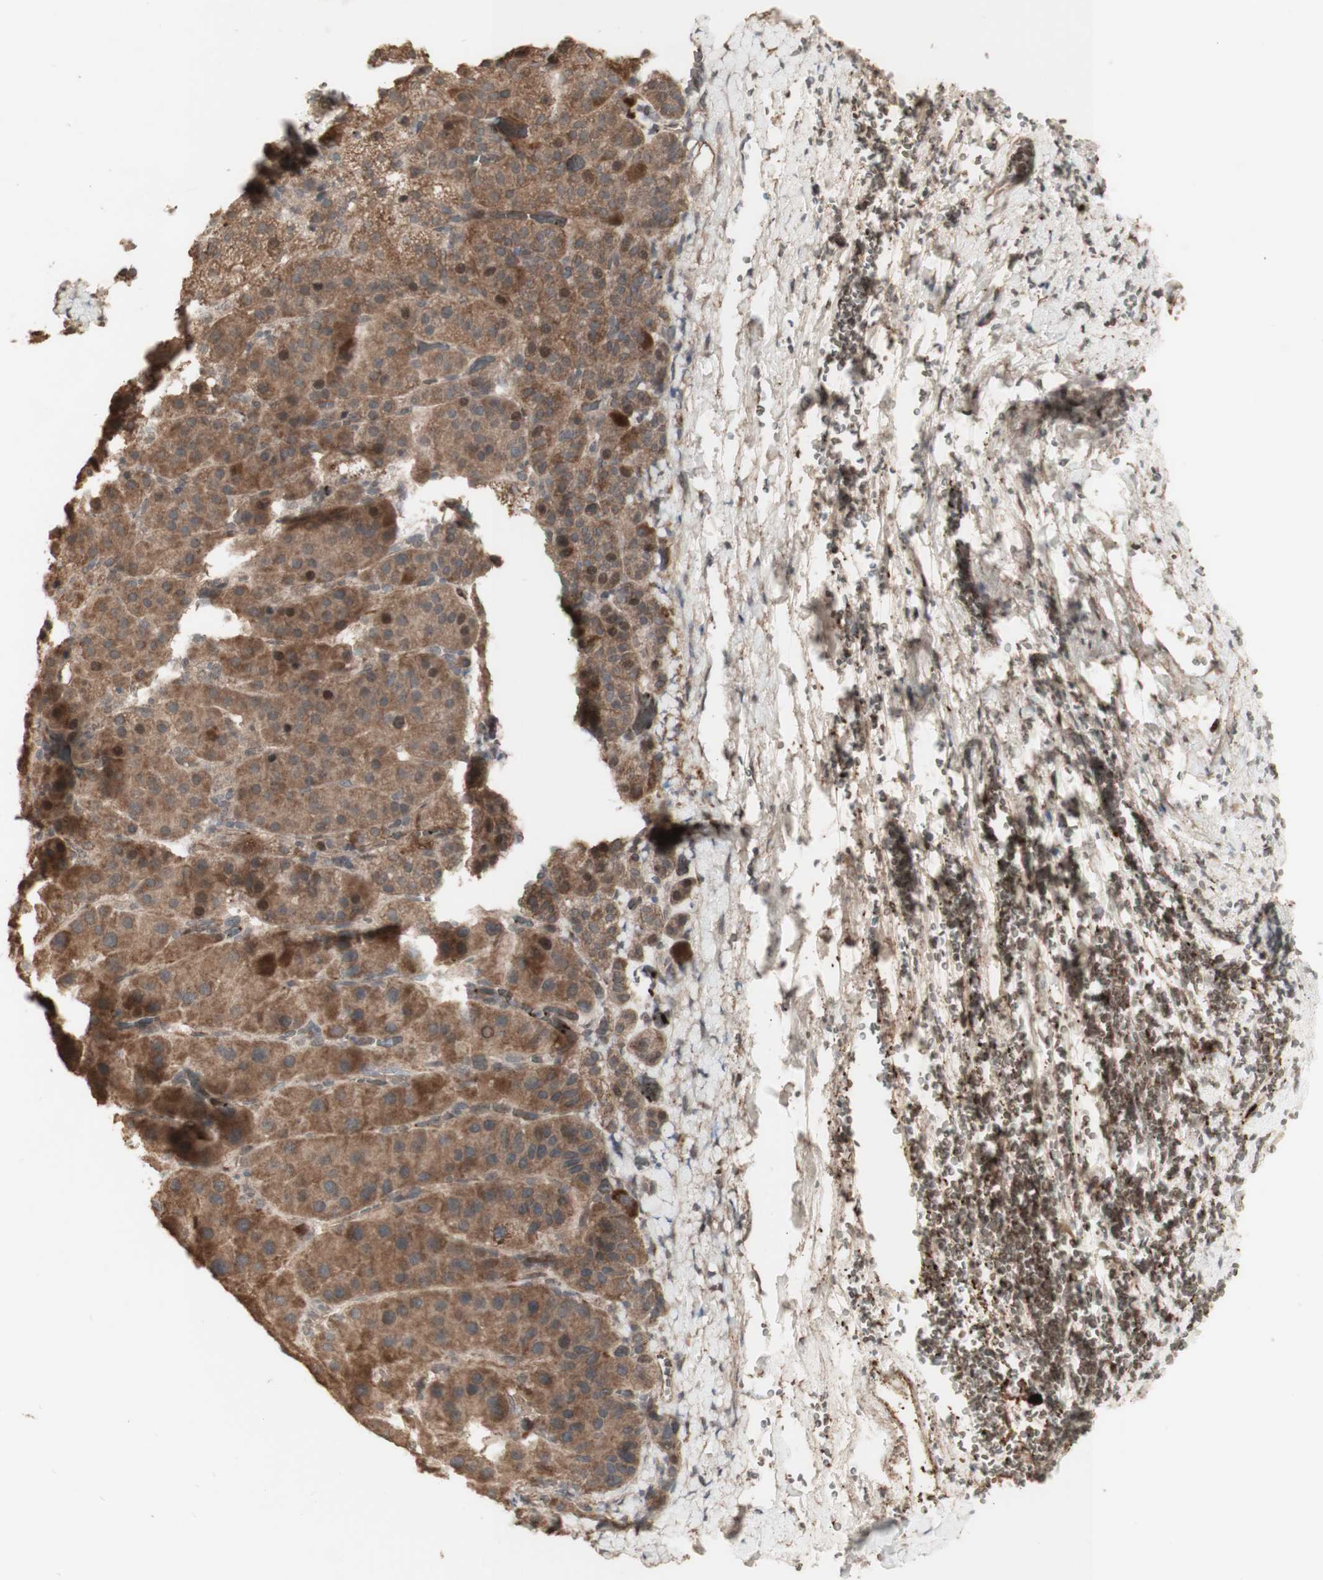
{"staining": {"intensity": "moderate", "quantity": ">75%", "location": "cytoplasmic/membranous,nuclear"}, "tissue": "adrenal gland", "cell_type": "Glandular cells", "image_type": "normal", "snomed": [{"axis": "morphology", "description": "Normal tissue, NOS"}, {"axis": "topography", "description": "Adrenal gland"}], "caption": "Immunohistochemical staining of normal adrenal gland exhibits >75% levels of moderate cytoplasmic/membranous,nuclear protein staining in about >75% of glandular cells.", "gene": "ALOX12", "patient": {"sex": "female", "age": 57}}